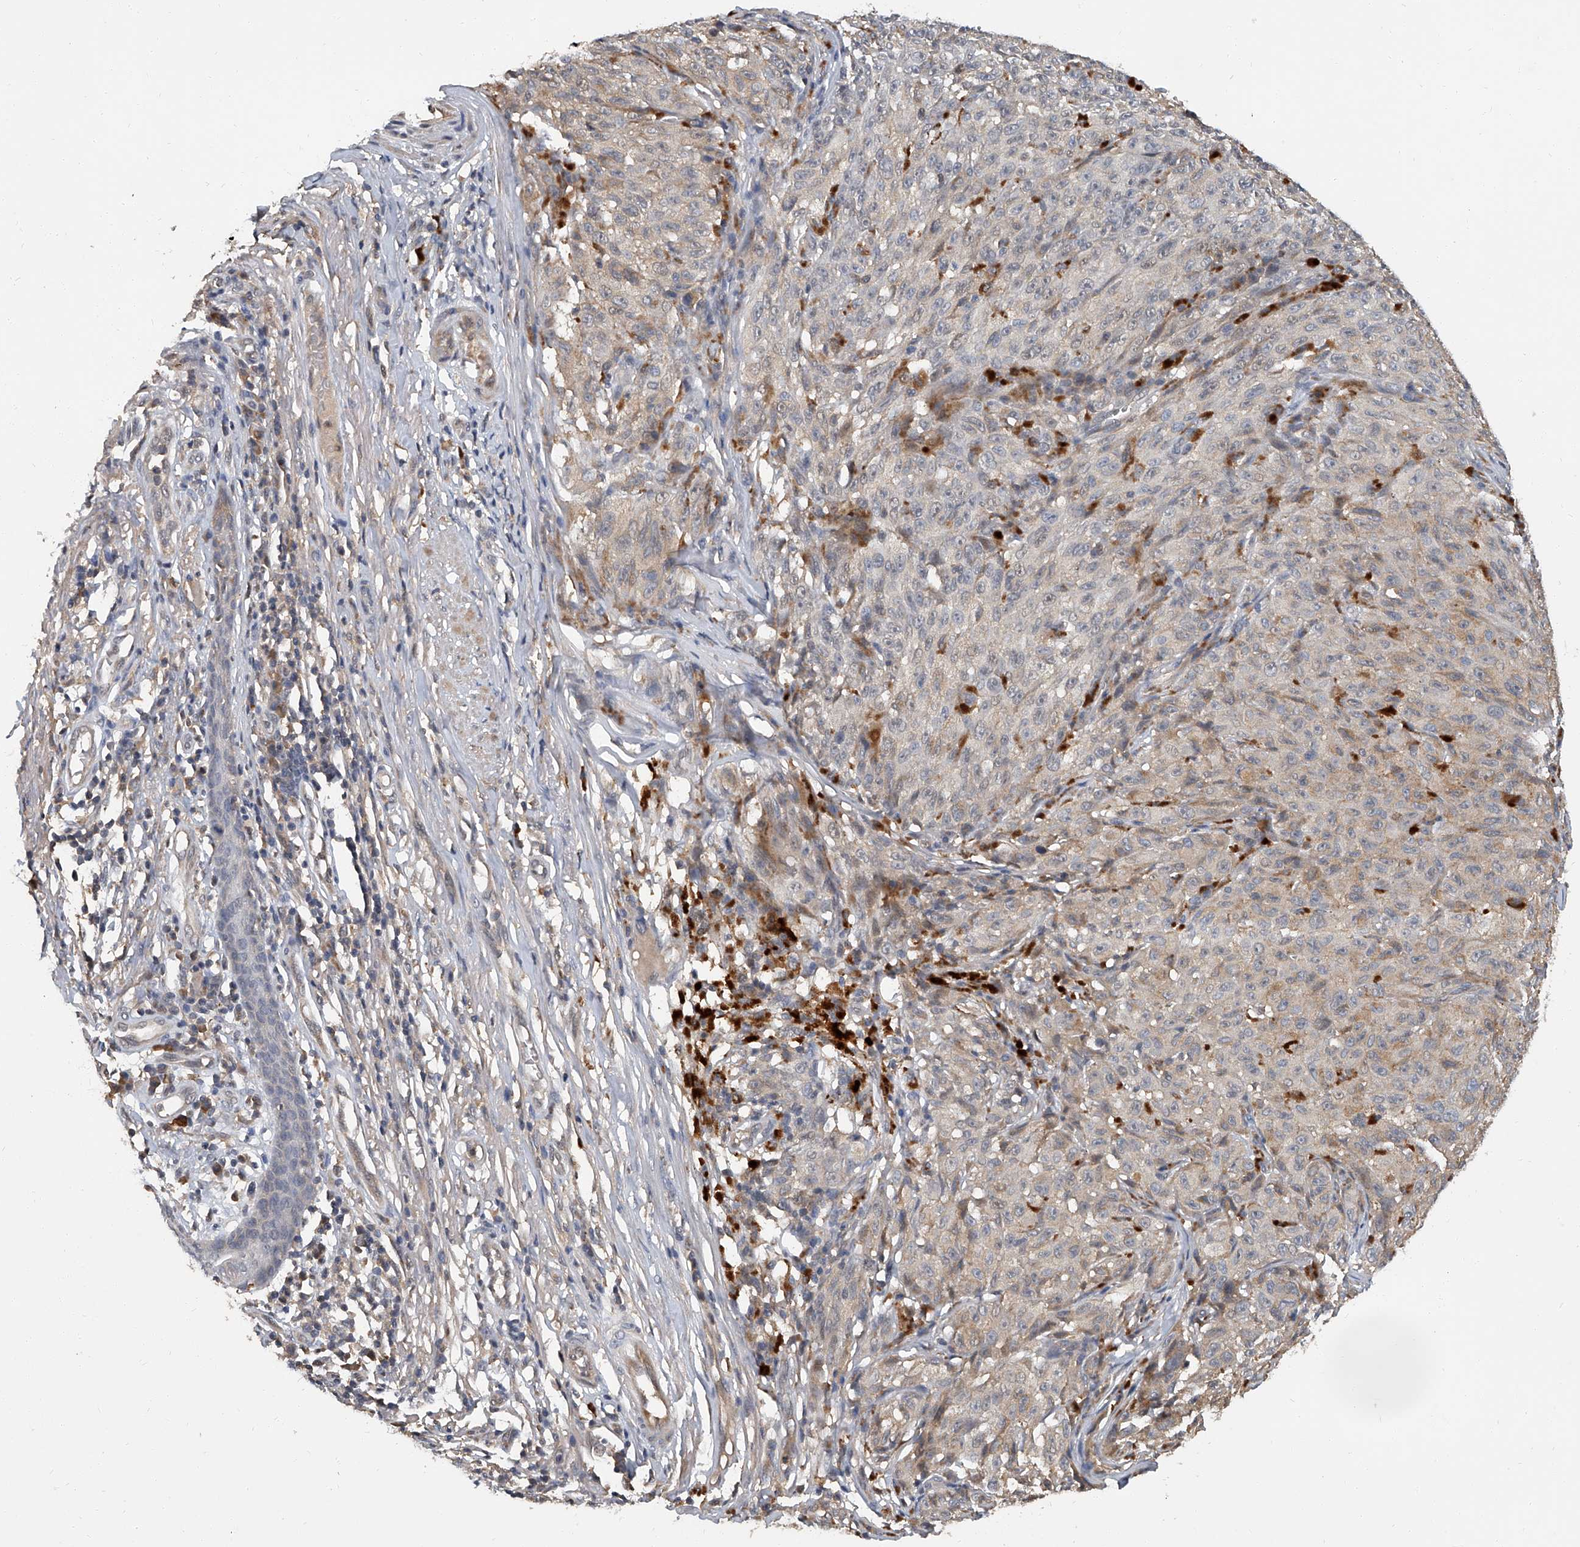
{"staining": {"intensity": "weak", "quantity": "25%-75%", "location": "cytoplasmic/membranous"}, "tissue": "melanoma", "cell_type": "Tumor cells", "image_type": "cancer", "snomed": [{"axis": "morphology", "description": "Malignant melanoma, NOS"}, {"axis": "topography", "description": "Skin"}], "caption": "Malignant melanoma was stained to show a protein in brown. There is low levels of weak cytoplasmic/membranous positivity in about 25%-75% of tumor cells. (brown staining indicates protein expression, while blue staining denotes nuclei).", "gene": "JAG2", "patient": {"sex": "female", "age": 82}}